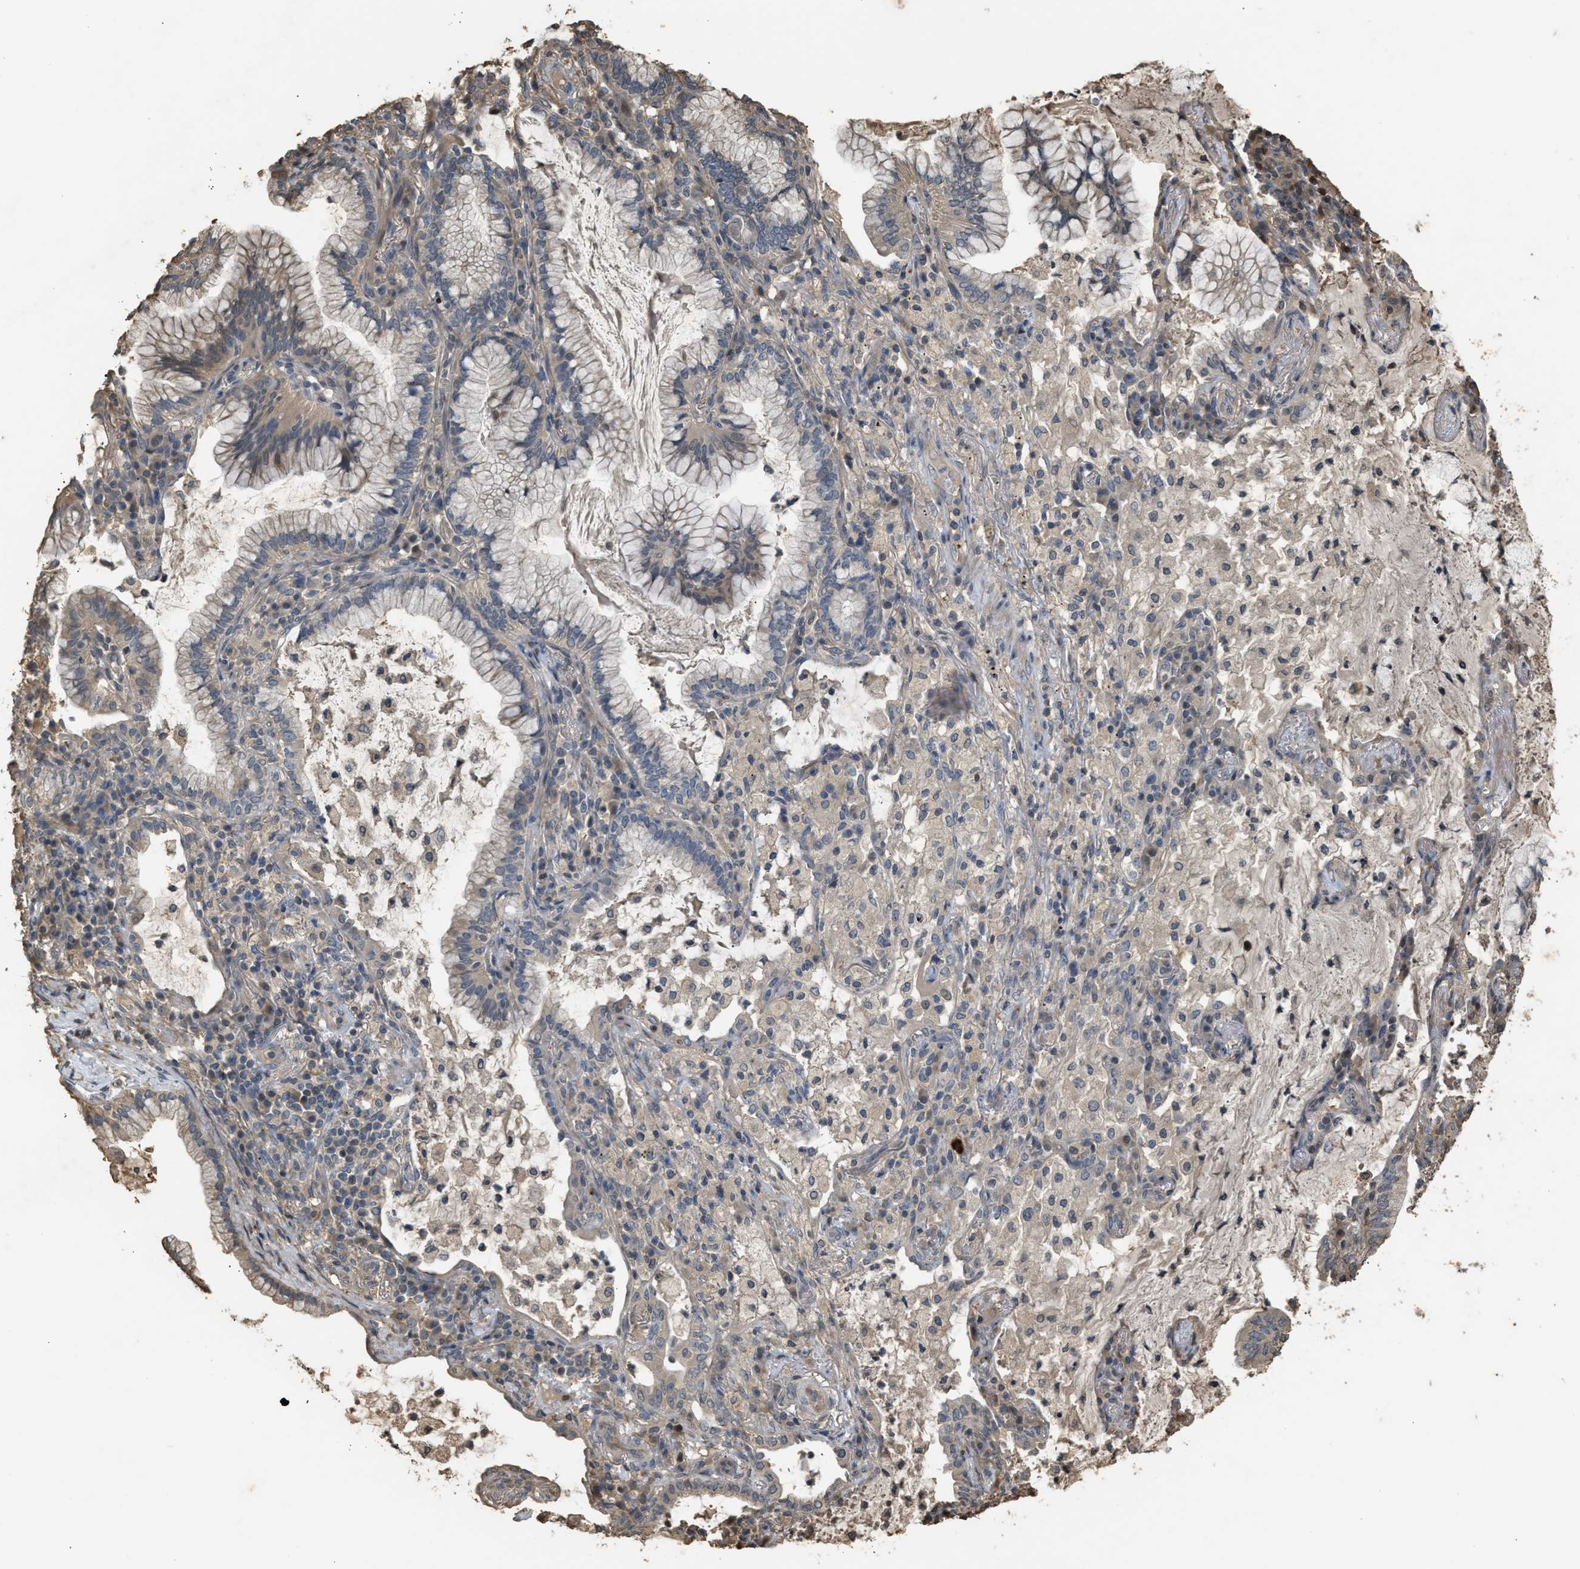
{"staining": {"intensity": "weak", "quantity": "<25%", "location": "cytoplasmic/membranous"}, "tissue": "lung cancer", "cell_type": "Tumor cells", "image_type": "cancer", "snomed": [{"axis": "morphology", "description": "Adenocarcinoma, NOS"}, {"axis": "topography", "description": "Lung"}], "caption": "DAB immunohistochemical staining of human lung cancer exhibits no significant staining in tumor cells.", "gene": "ARHGDIA", "patient": {"sex": "female", "age": 70}}